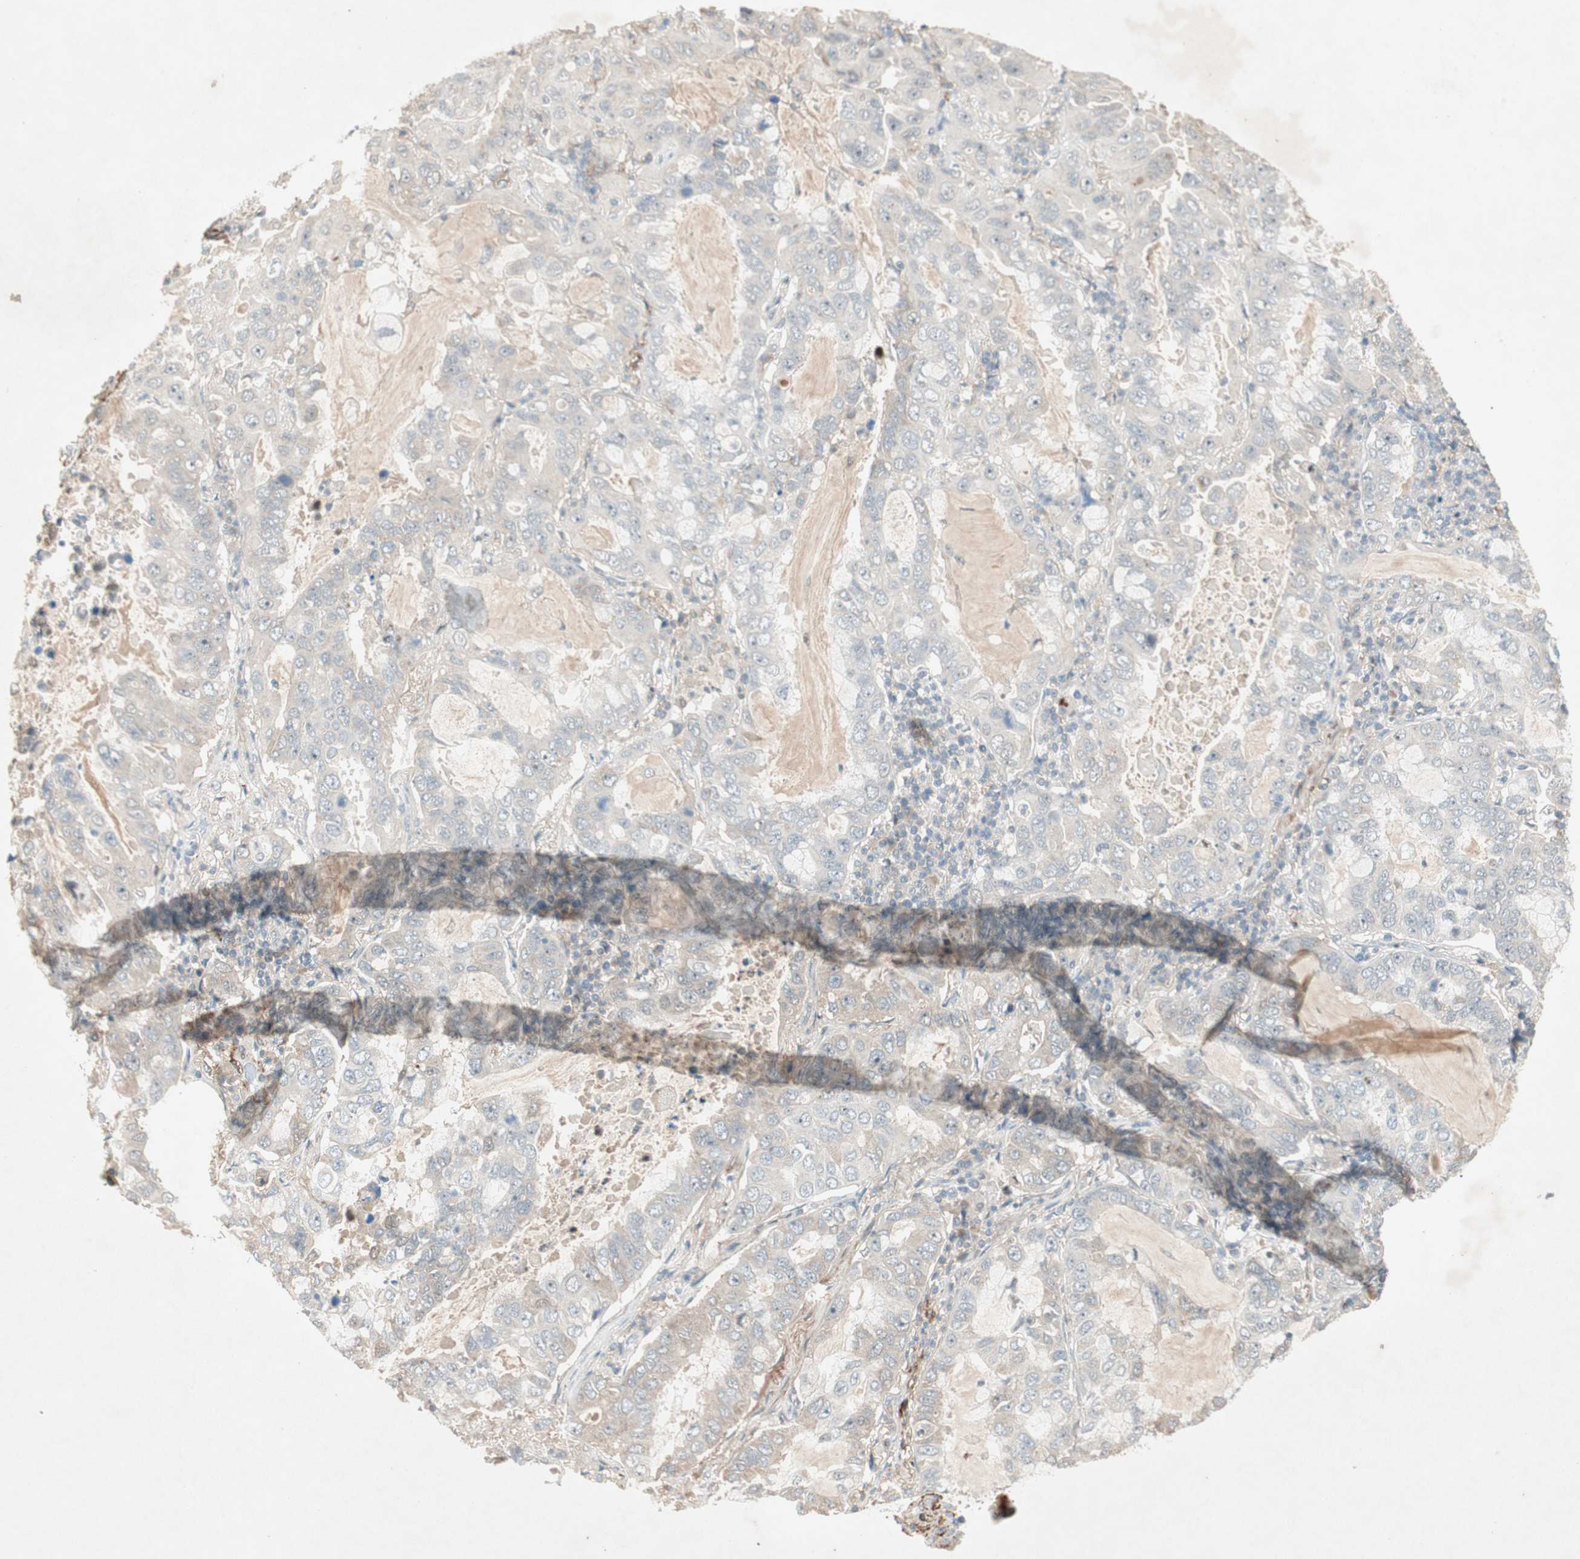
{"staining": {"intensity": "negative", "quantity": "none", "location": "none"}, "tissue": "lung cancer", "cell_type": "Tumor cells", "image_type": "cancer", "snomed": [{"axis": "morphology", "description": "Adenocarcinoma, NOS"}, {"axis": "topography", "description": "Lung"}], "caption": "This is a image of IHC staining of lung cancer (adenocarcinoma), which shows no staining in tumor cells.", "gene": "RNGTT", "patient": {"sex": "male", "age": 64}}